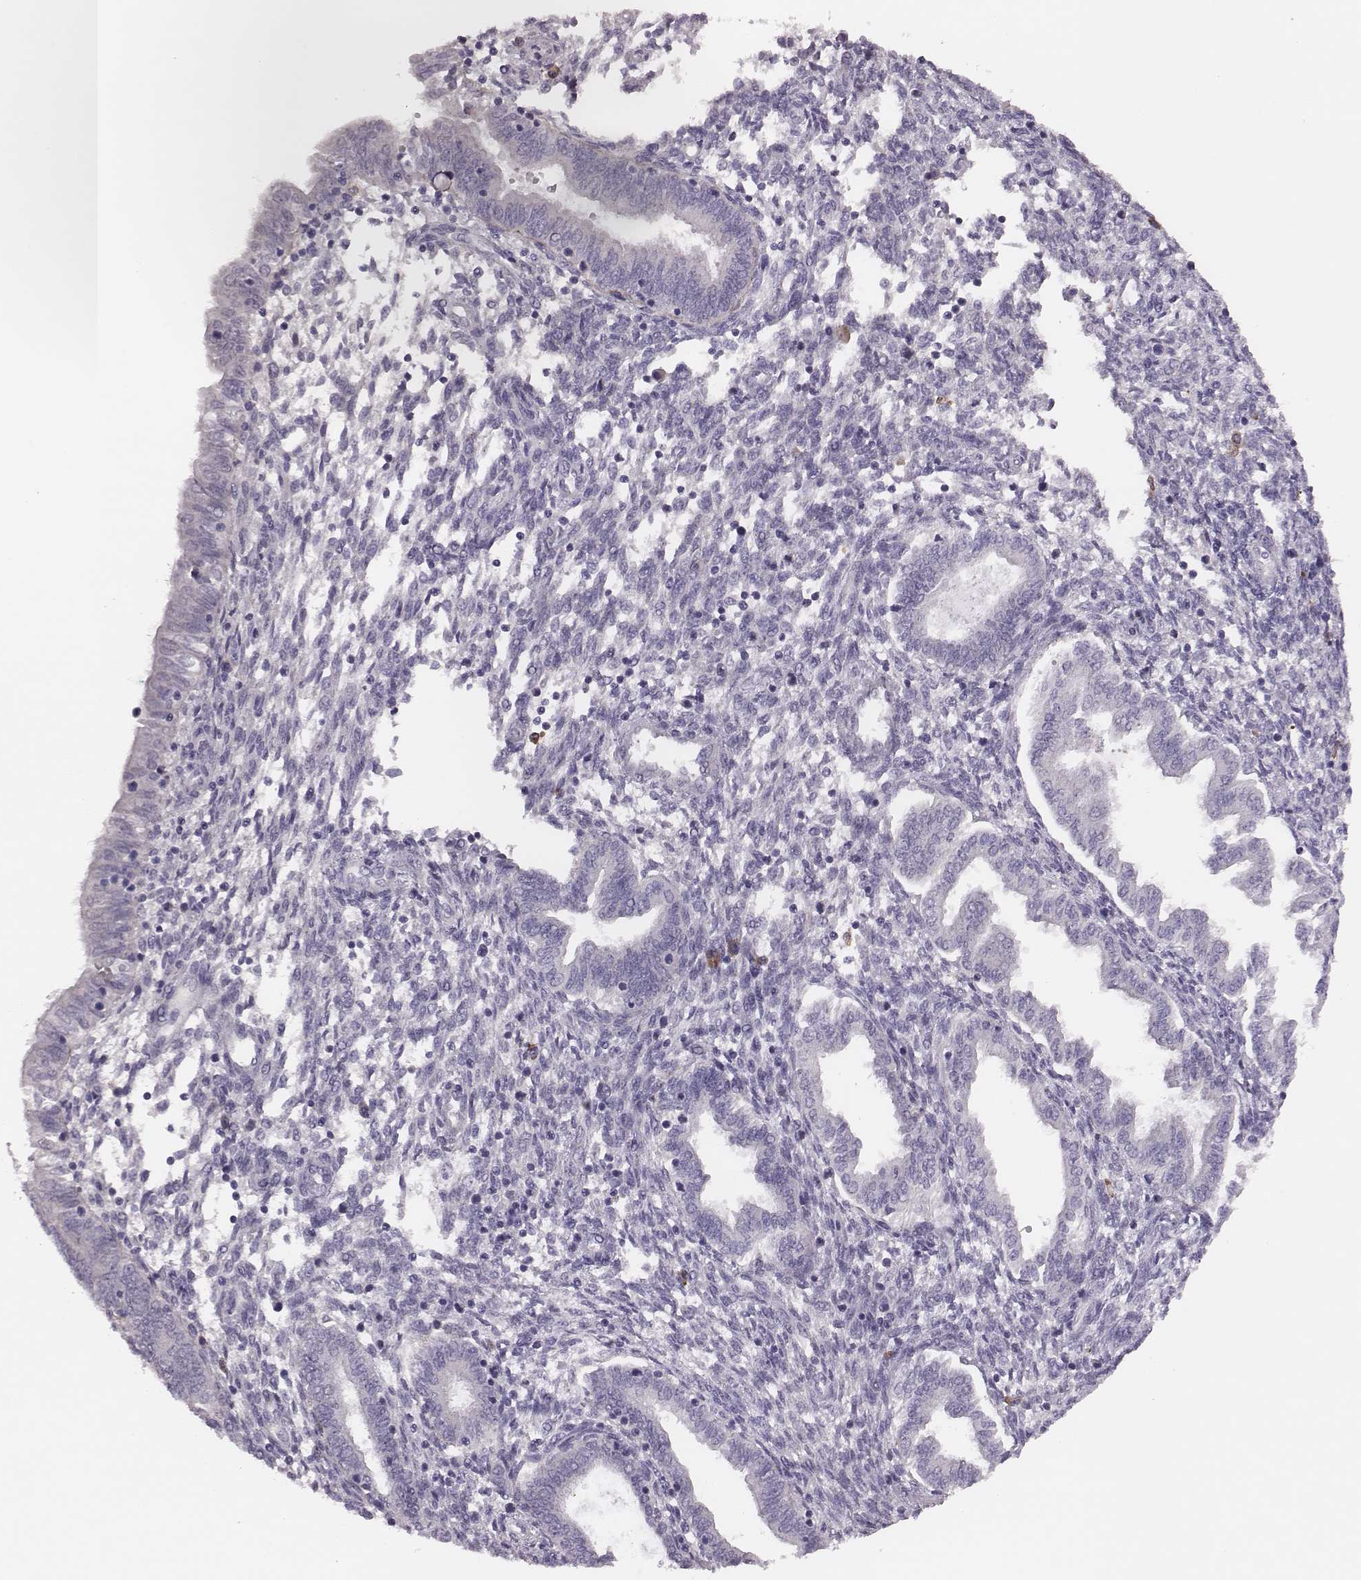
{"staining": {"intensity": "negative", "quantity": "none", "location": "none"}, "tissue": "endometrium", "cell_type": "Cells in endometrial stroma", "image_type": "normal", "snomed": [{"axis": "morphology", "description": "Normal tissue, NOS"}, {"axis": "topography", "description": "Endometrium"}], "caption": "DAB (3,3'-diaminobenzidine) immunohistochemical staining of benign human endometrium displays no significant staining in cells in endometrial stroma.", "gene": "PBK", "patient": {"sex": "female", "age": 42}}